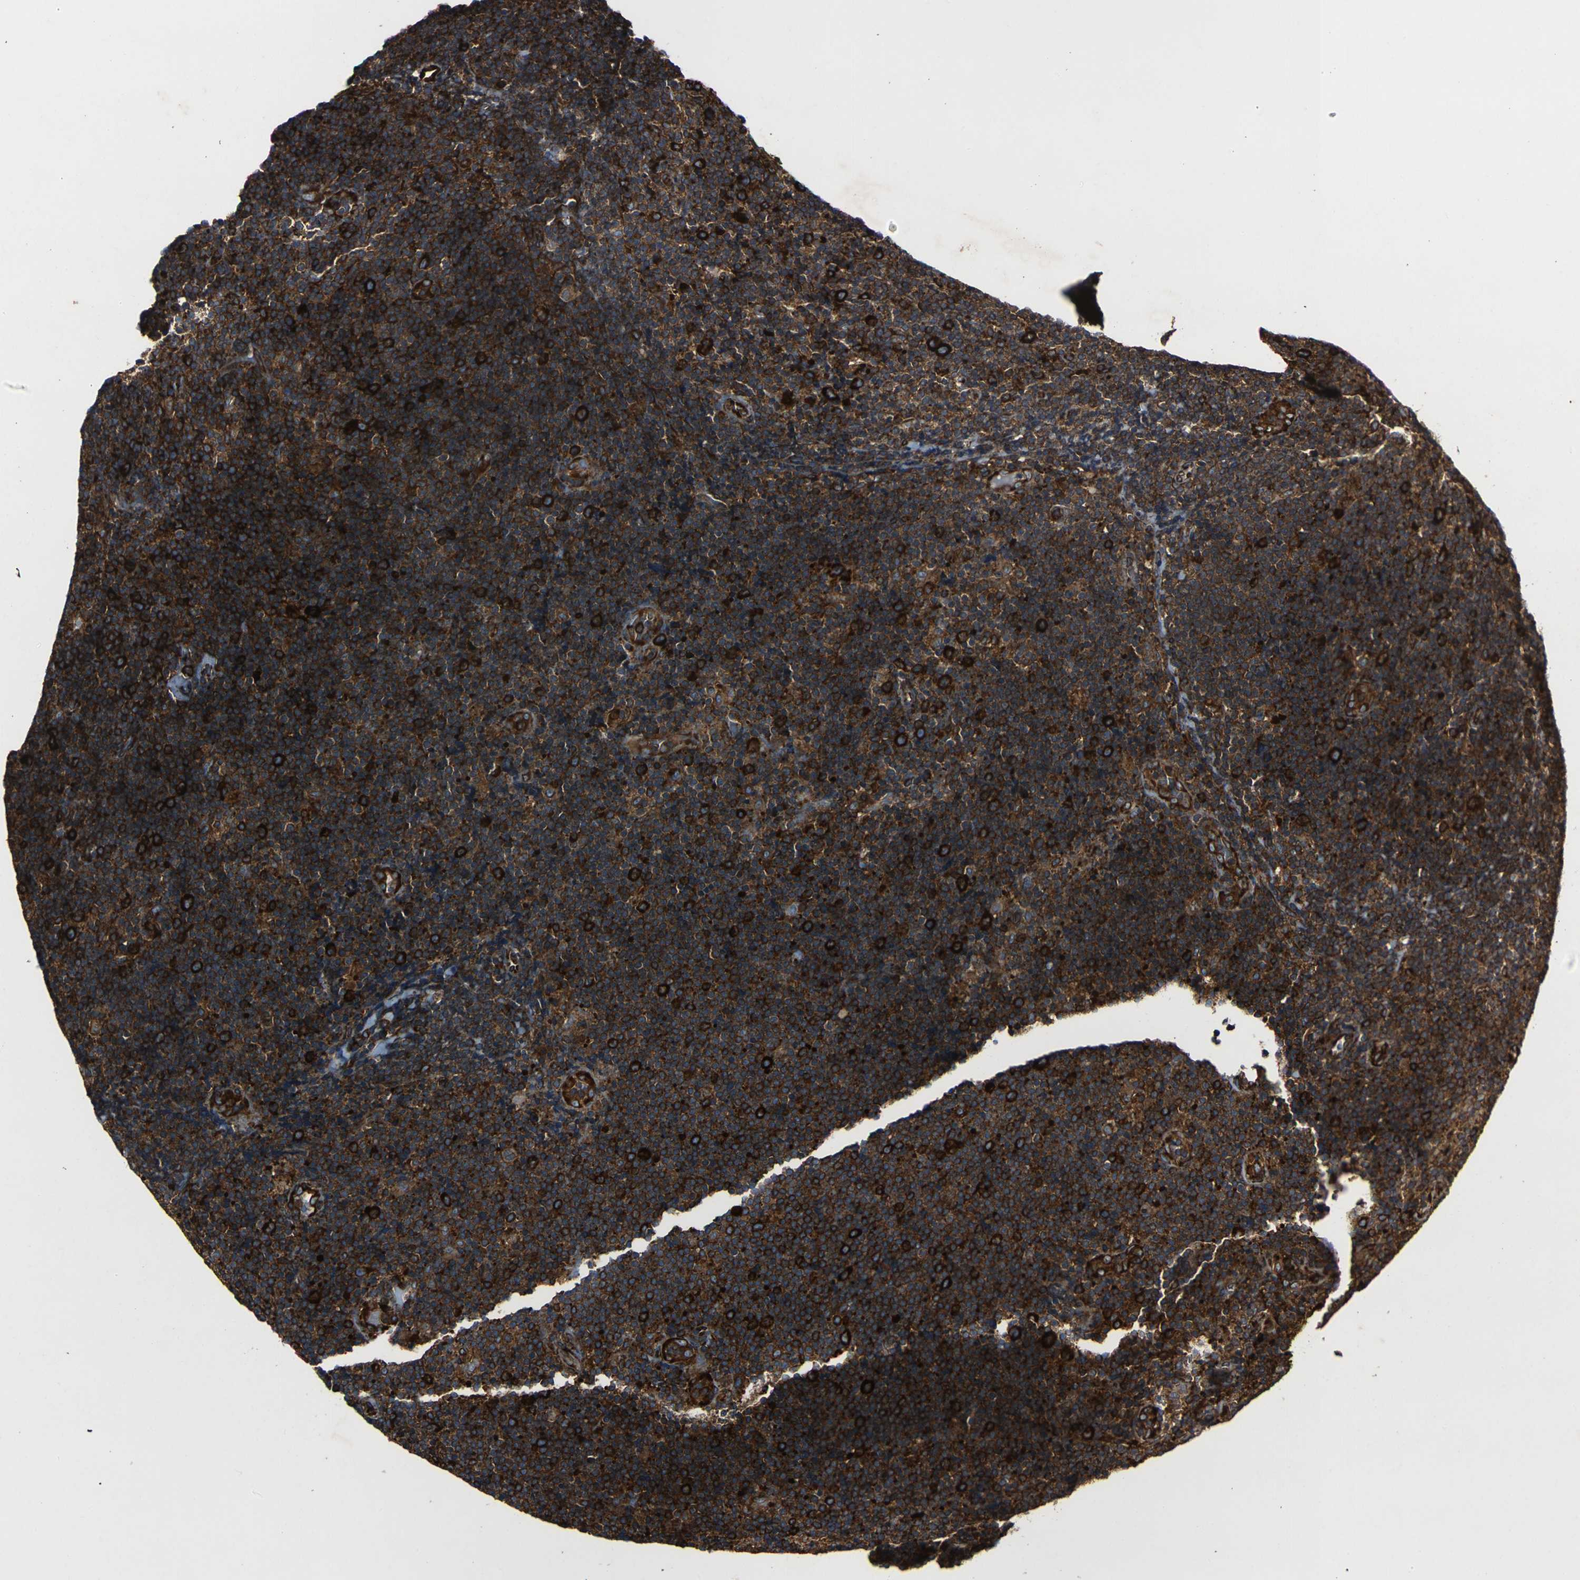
{"staining": {"intensity": "strong", "quantity": "25%-75%", "location": "cytoplasmic/membranous"}, "tissue": "lymphoma", "cell_type": "Tumor cells", "image_type": "cancer", "snomed": [{"axis": "morphology", "description": "Malignant lymphoma, non-Hodgkin's type, Low grade"}, {"axis": "topography", "description": "Lymph node"}], "caption": "Low-grade malignant lymphoma, non-Hodgkin's type stained for a protein (brown) exhibits strong cytoplasmic/membranous positive positivity in approximately 25%-75% of tumor cells.", "gene": "MARCHF2", "patient": {"sex": "male", "age": 83}}